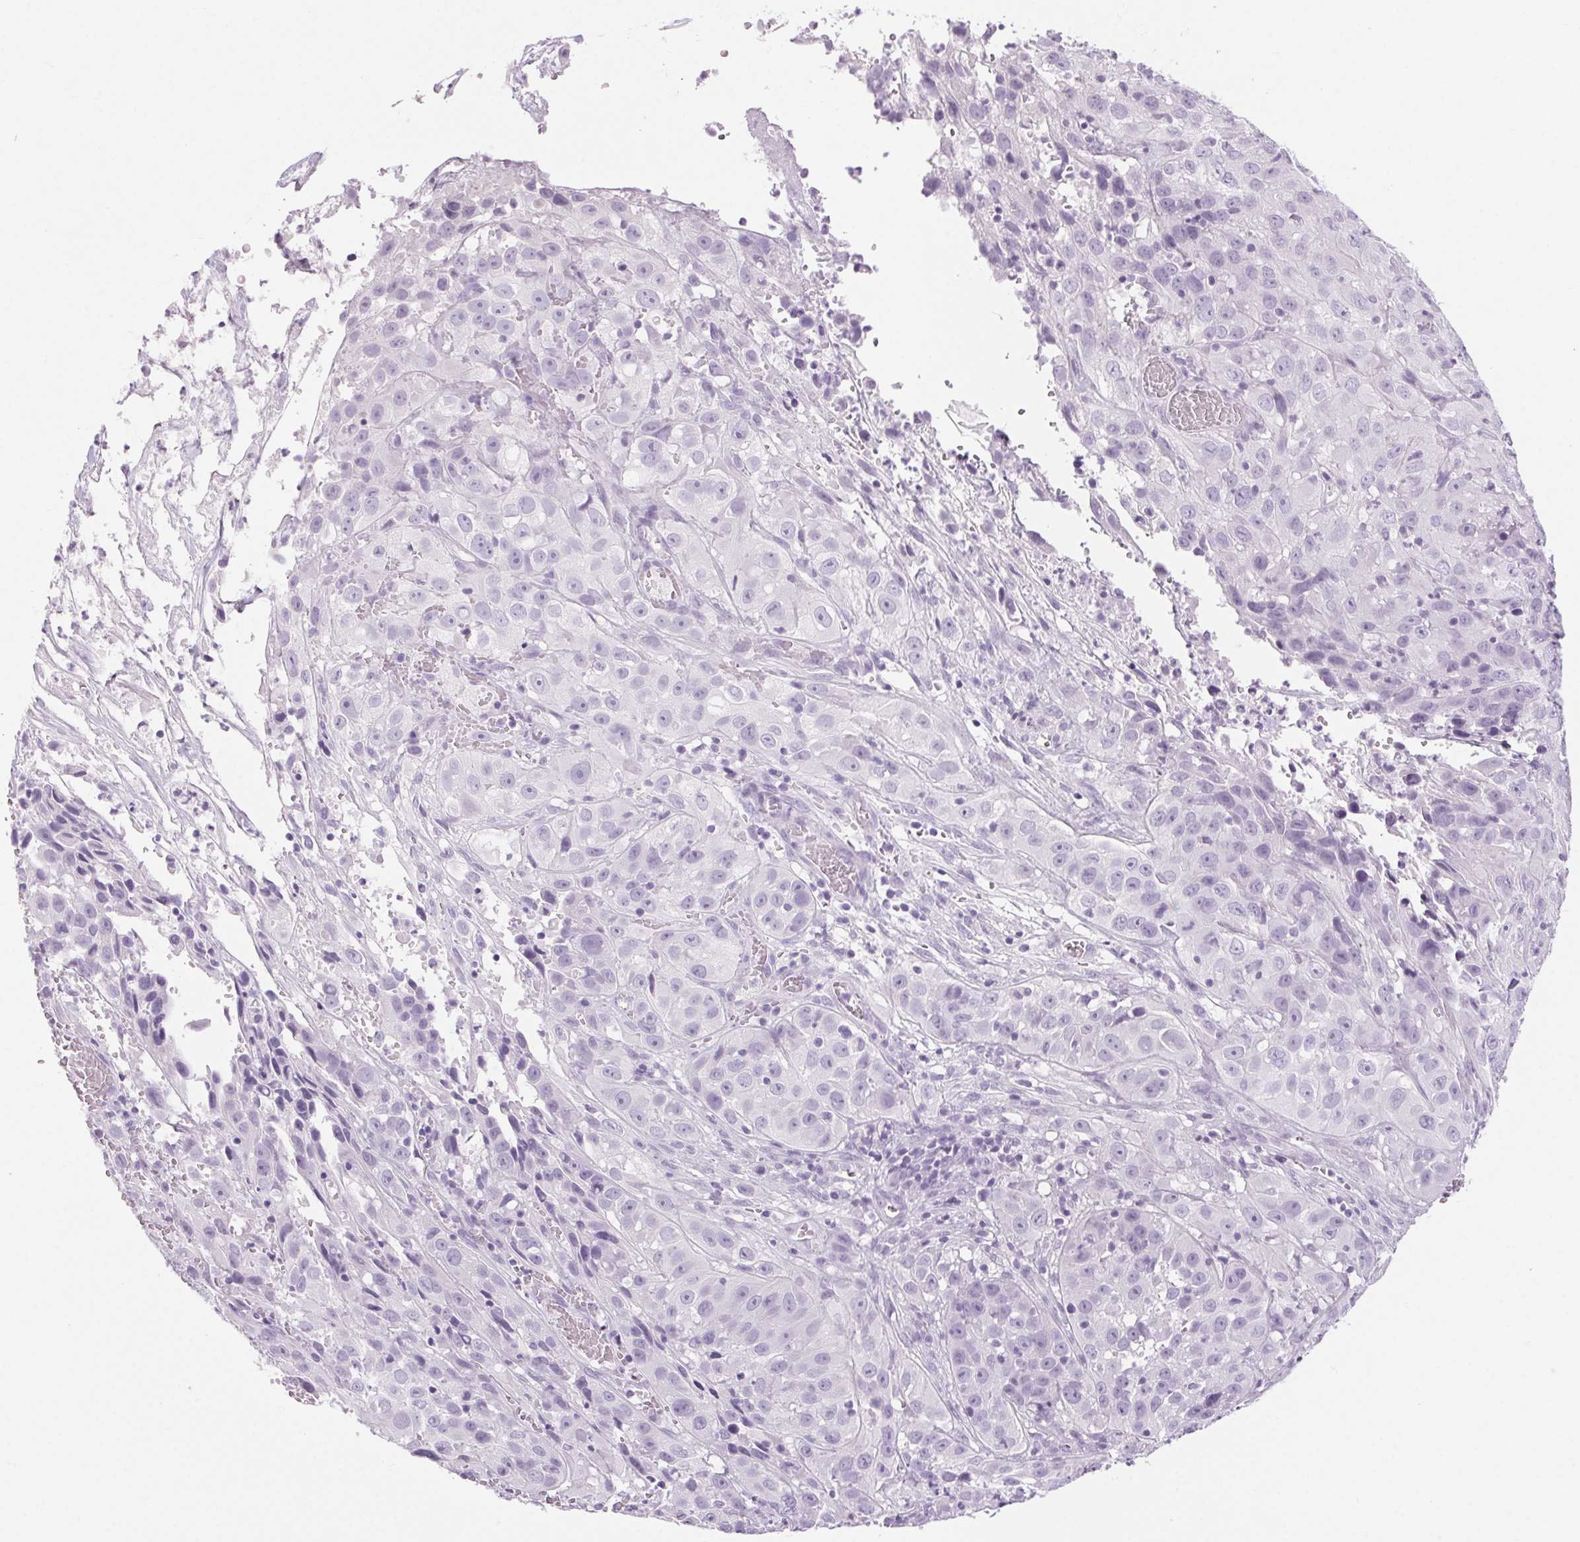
{"staining": {"intensity": "negative", "quantity": "none", "location": "none"}, "tissue": "cervical cancer", "cell_type": "Tumor cells", "image_type": "cancer", "snomed": [{"axis": "morphology", "description": "Squamous cell carcinoma, NOS"}, {"axis": "topography", "description": "Cervix"}], "caption": "Immunohistochemical staining of human cervical squamous cell carcinoma shows no significant staining in tumor cells. (DAB immunohistochemistry (IHC) with hematoxylin counter stain).", "gene": "LRP2", "patient": {"sex": "female", "age": 32}}